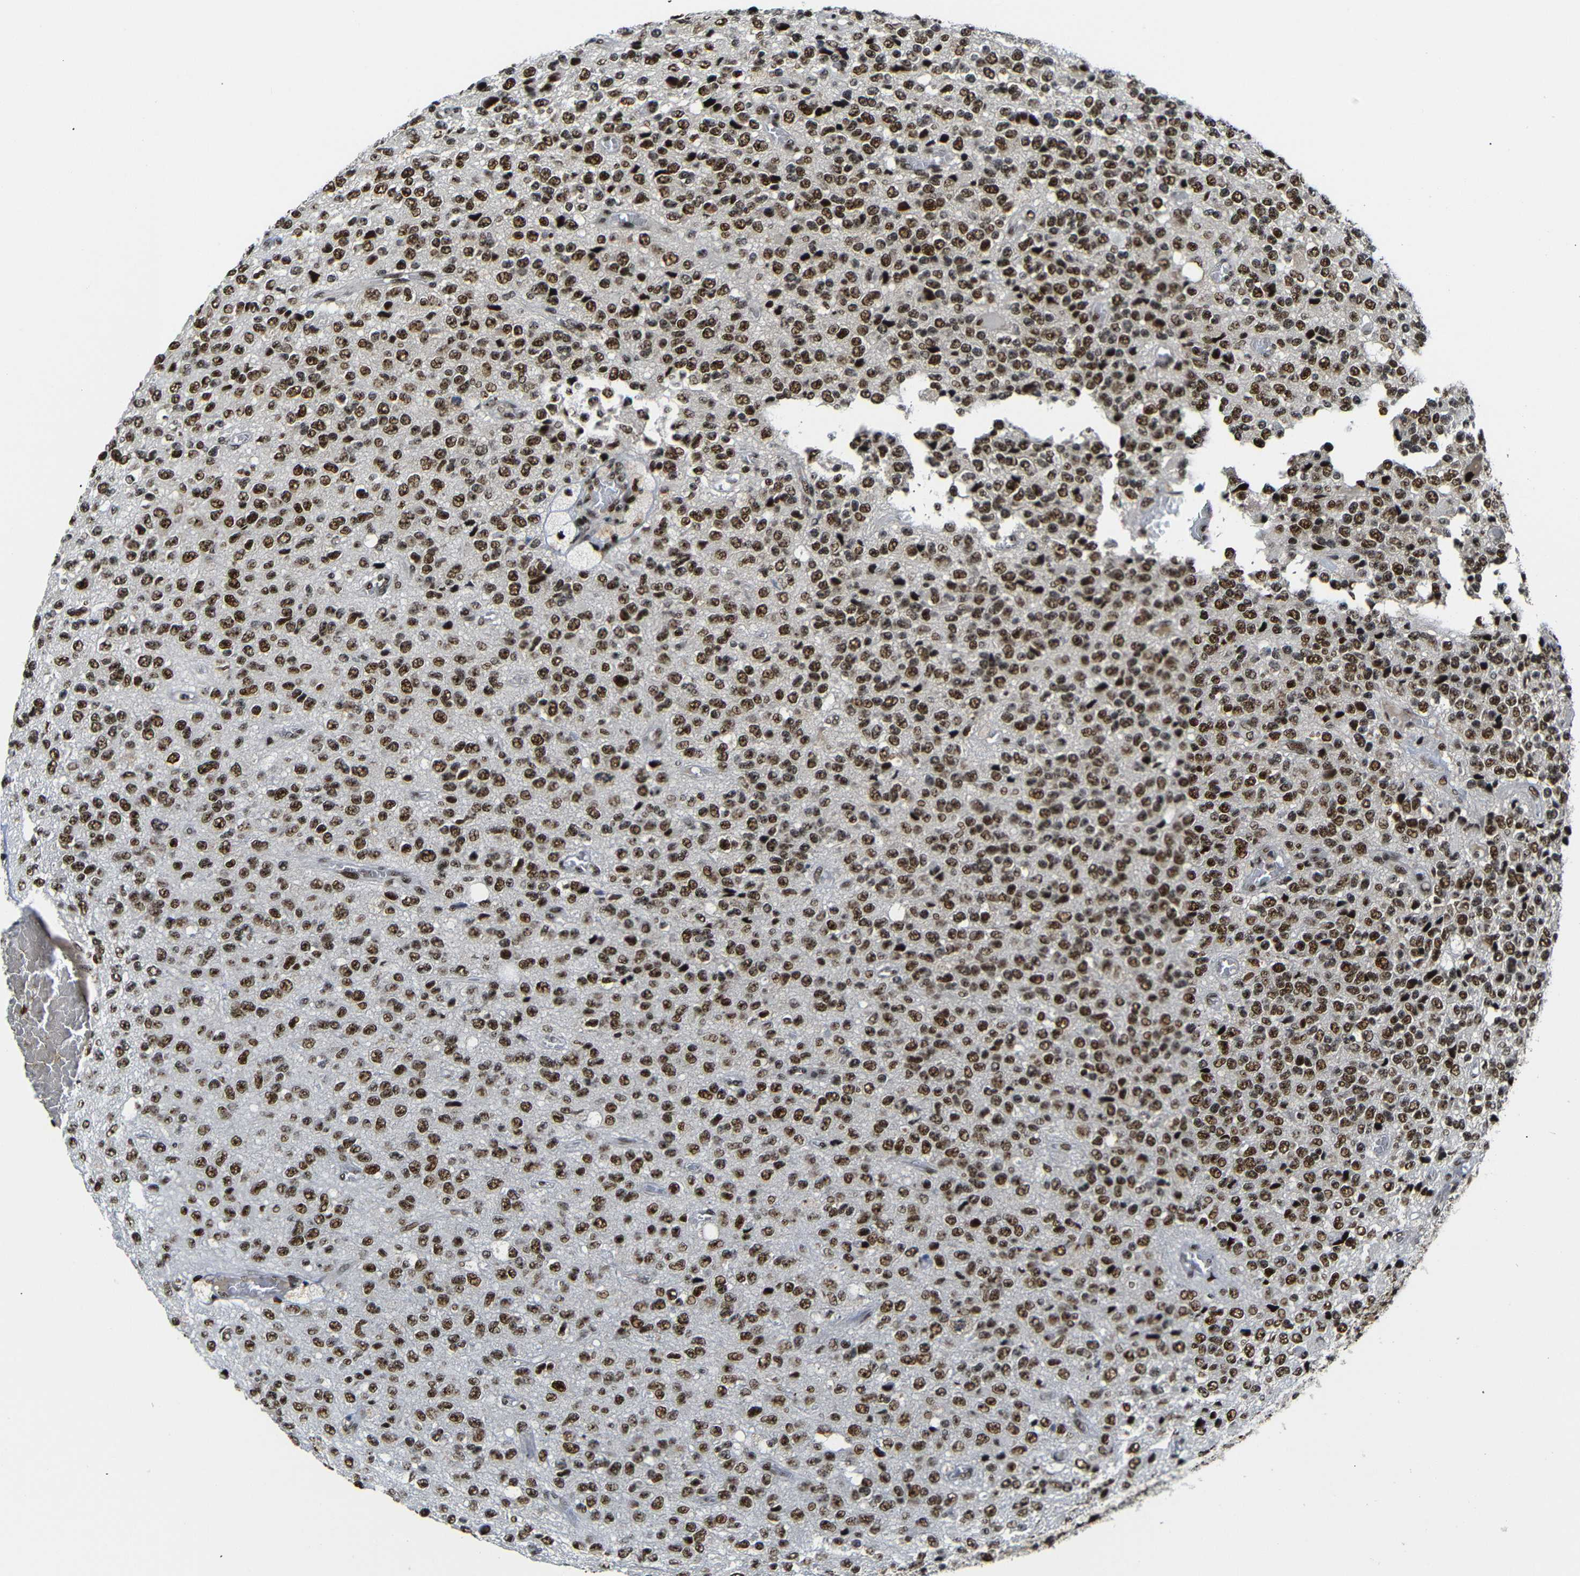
{"staining": {"intensity": "strong", "quantity": ">75%", "location": "nuclear"}, "tissue": "glioma", "cell_type": "Tumor cells", "image_type": "cancer", "snomed": [{"axis": "morphology", "description": "Glioma, malignant, High grade"}, {"axis": "topography", "description": "pancreas cauda"}], "caption": "Malignant high-grade glioma was stained to show a protein in brown. There is high levels of strong nuclear expression in about >75% of tumor cells. The staining was performed using DAB (3,3'-diaminobenzidine), with brown indicating positive protein expression. Nuclei are stained blue with hematoxylin.", "gene": "SETDB2", "patient": {"sex": "male", "age": 60}}